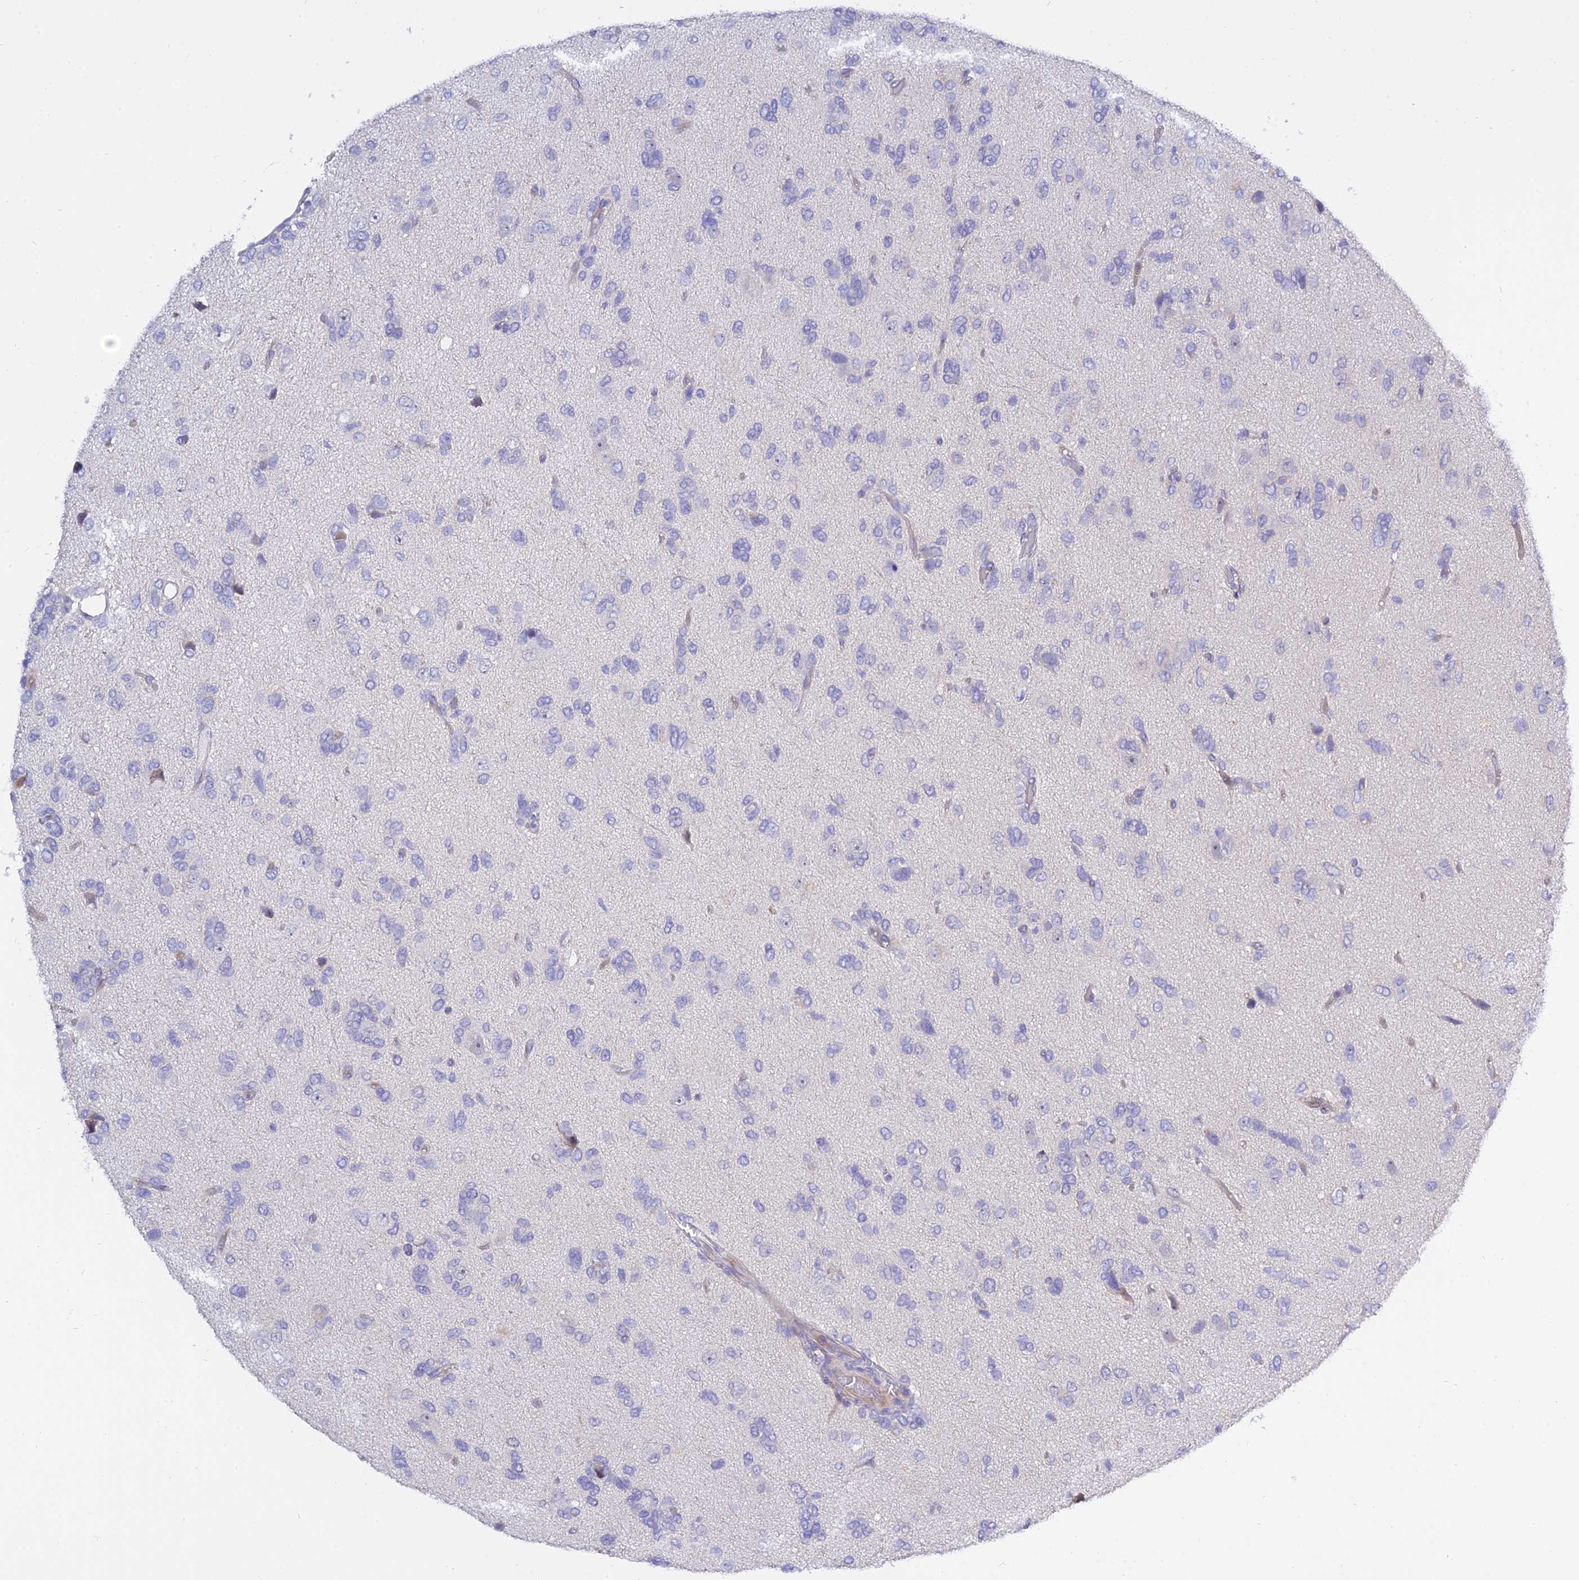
{"staining": {"intensity": "negative", "quantity": "none", "location": "none"}, "tissue": "glioma", "cell_type": "Tumor cells", "image_type": "cancer", "snomed": [{"axis": "morphology", "description": "Glioma, malignant, High grade"}, {"axis": "topography", "description": "Brain"}], "caption": "Tumor cells show no significant protein positivity in malignant high-grade glioma. (Brightfield microscopy of DAB (3,3'-diaminobenzidine) IHC at high magnification).", "gene": "MBD3L1", "patient": {"sex": "female", "age": 59}}